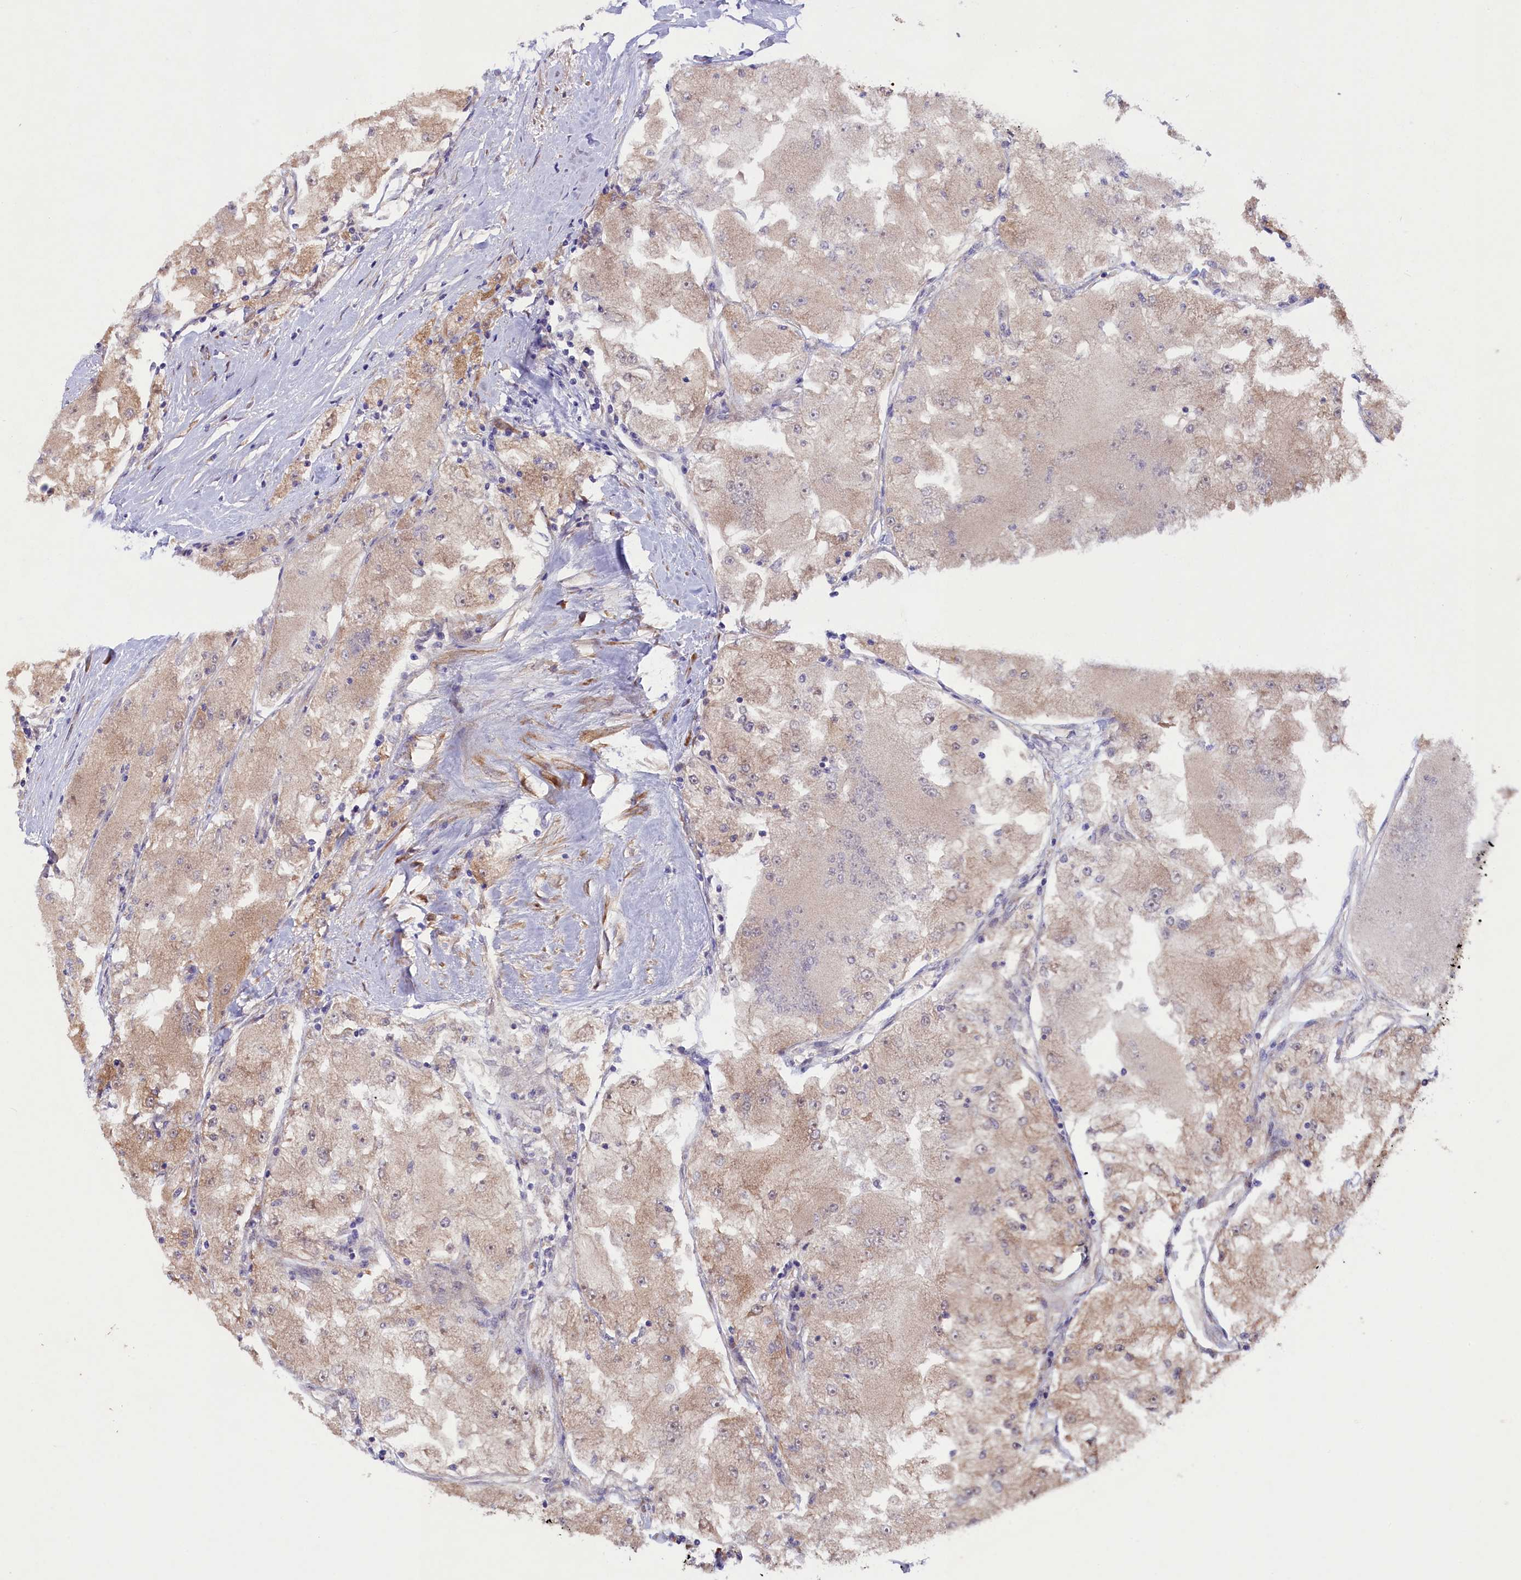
{"staining": {"intensity": "weak", "quantity": ">75%", "location": "cytoplasmic/membranous"}, "tissue": "renal cancer", "cell_type": "Tumor cells", "image_type": "cancer", "snomed": [{"axis": "morphology", "description": "Adenocarcinoma, NOS"}, {"axis": "topography", "description": "Kidney"}], "caption": "This photomicrograph displays immunohistochemistry staining of adenocarcinoma (renal), with low weak cytoplasmic/membranous staining in approximately >75% of tumor cells.", "gene": "ARRDC4", "patient": {"sex": "female", "age": 72}}